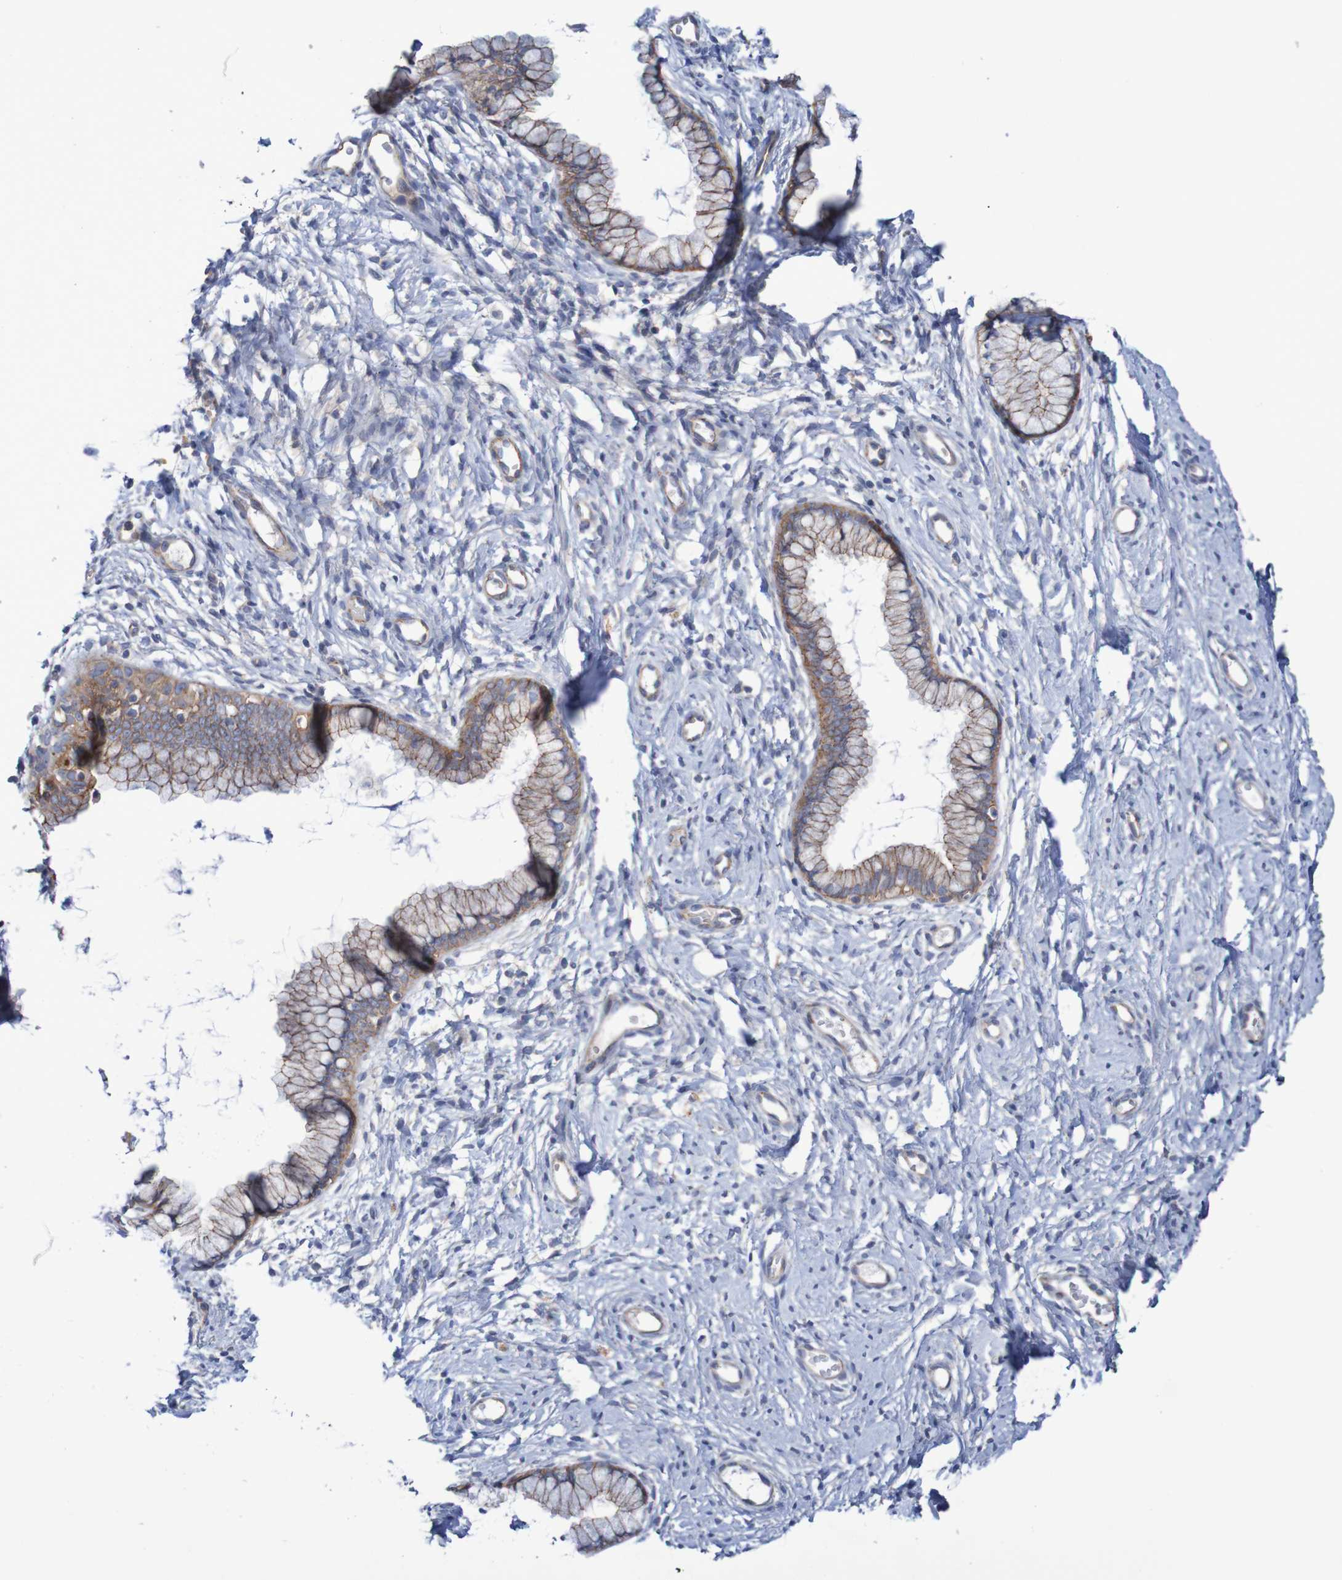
{"staining": {"intensity": "moderate", "quantity": ">75%", "location": "cytoplasmic/membranous"}, "tissue": "cervix", "cell_type": "Glandular cells", "image_type": "normal", "snomed": [{"axis": "morphology", "description": "Normal tissue, NOS"}, {"axis": "topography", "description": "Cervix"}], "caption": "Moderate cytoplasmic/membranous expression for a protein is identified in about >75% of glandular cells of unremarkable cervix using immunohistochemistry.", "gene": "NECTIN2", "patient": {"sex": "female", "age": 65}}